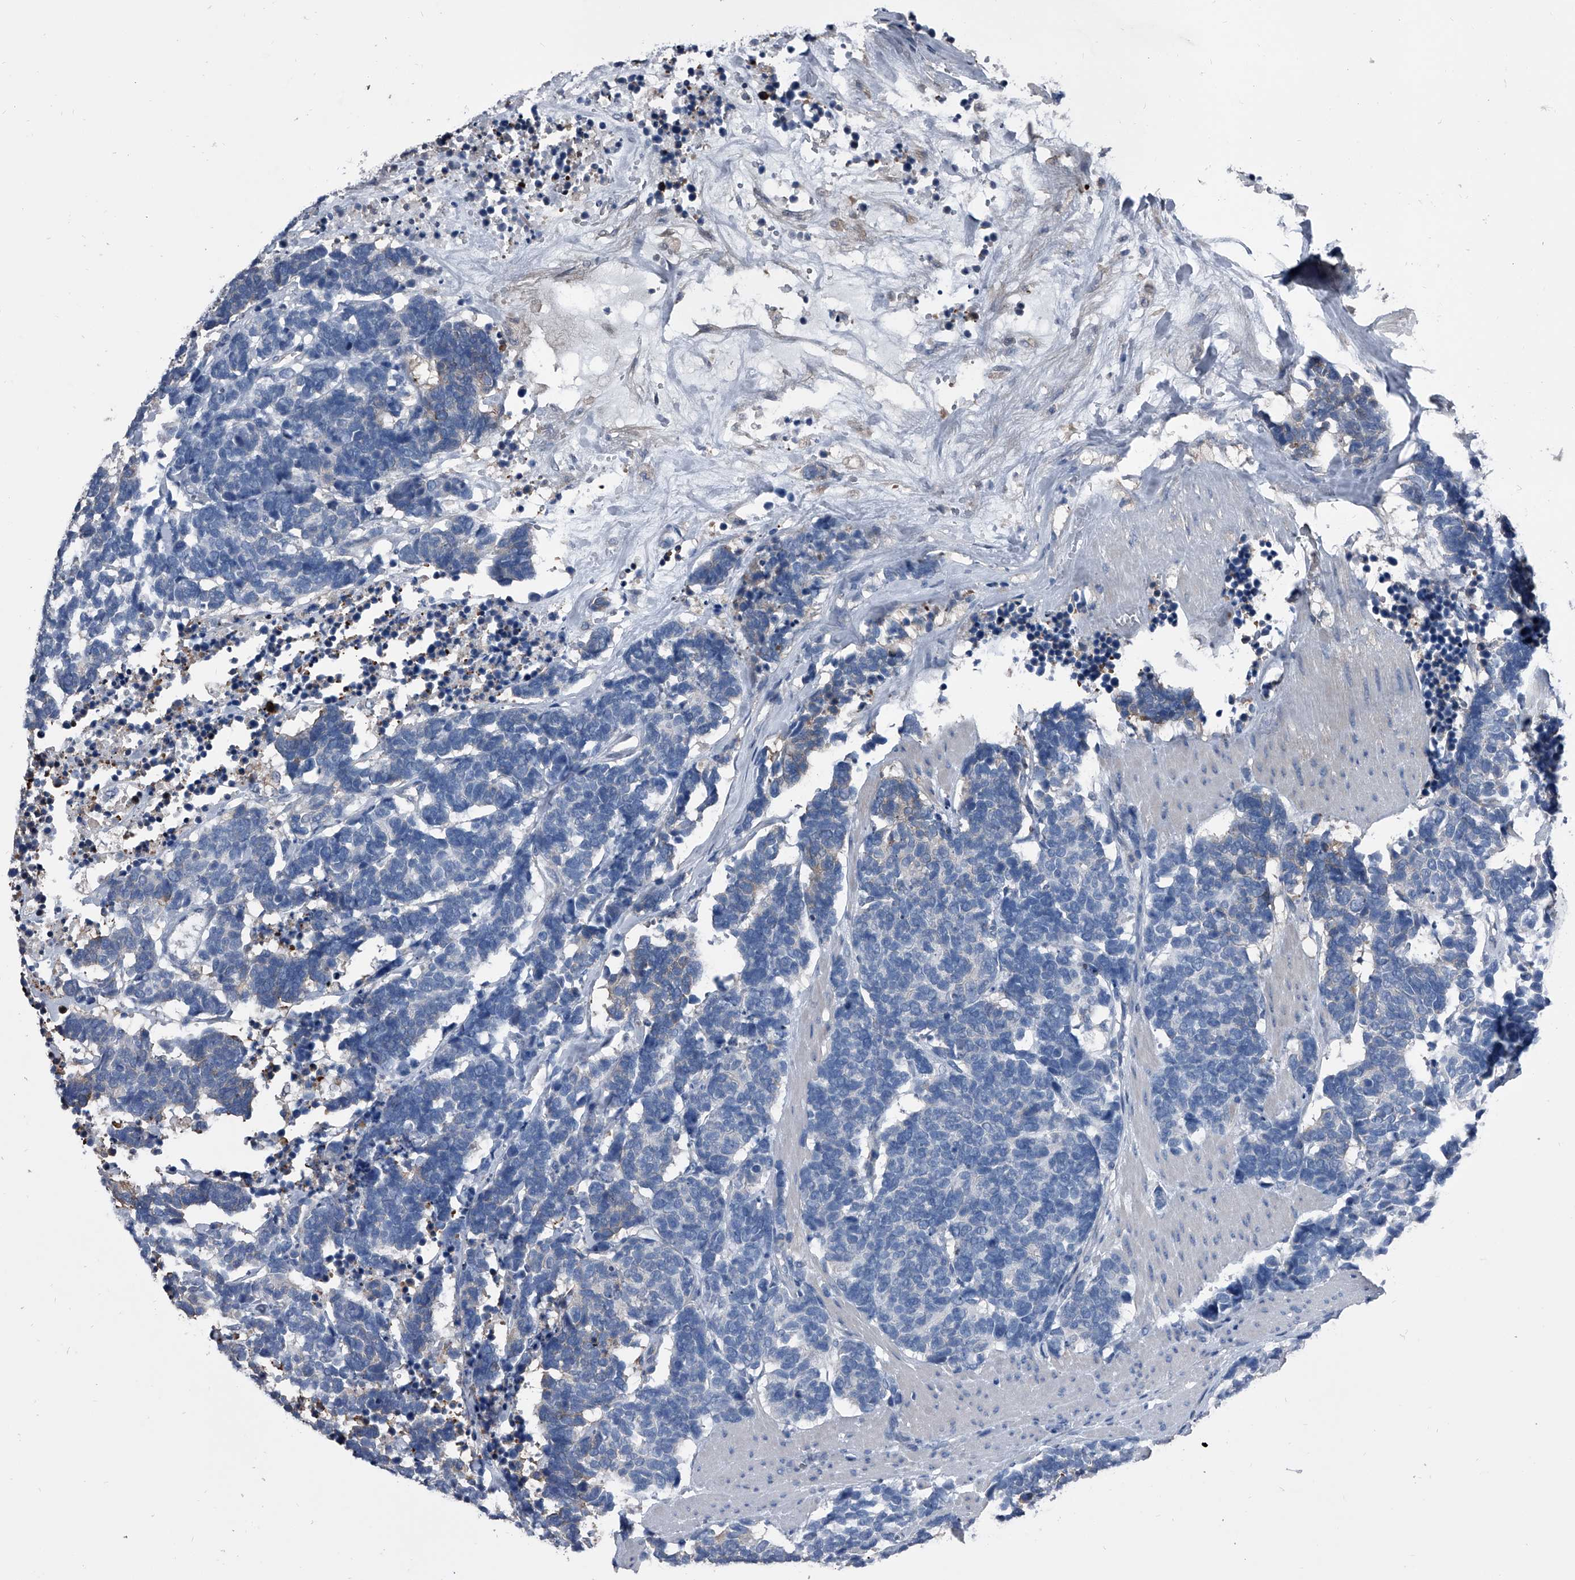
{"staining": {"intensity": "negative", "quantity": "none", "location": "none"}, "tissue": "carcinoid", "cell_type": "Tumor cells", "image_type": "cancer", "snomed": [{"axis": "morphology", "description": "Carcinoma, NOS"}, {"axis": "morphology", "description": "Carcinoid, malignant, NOS"}, {"axis": "topography", "description": "Urinary bladder"}], "caption": "This is an immunohistochemistry (IHC) image of human carcinoid (malignant). There is no expression in tumor cells.", "gene": "KIF13A", "patient": {"sex": "male", "age": 57}}